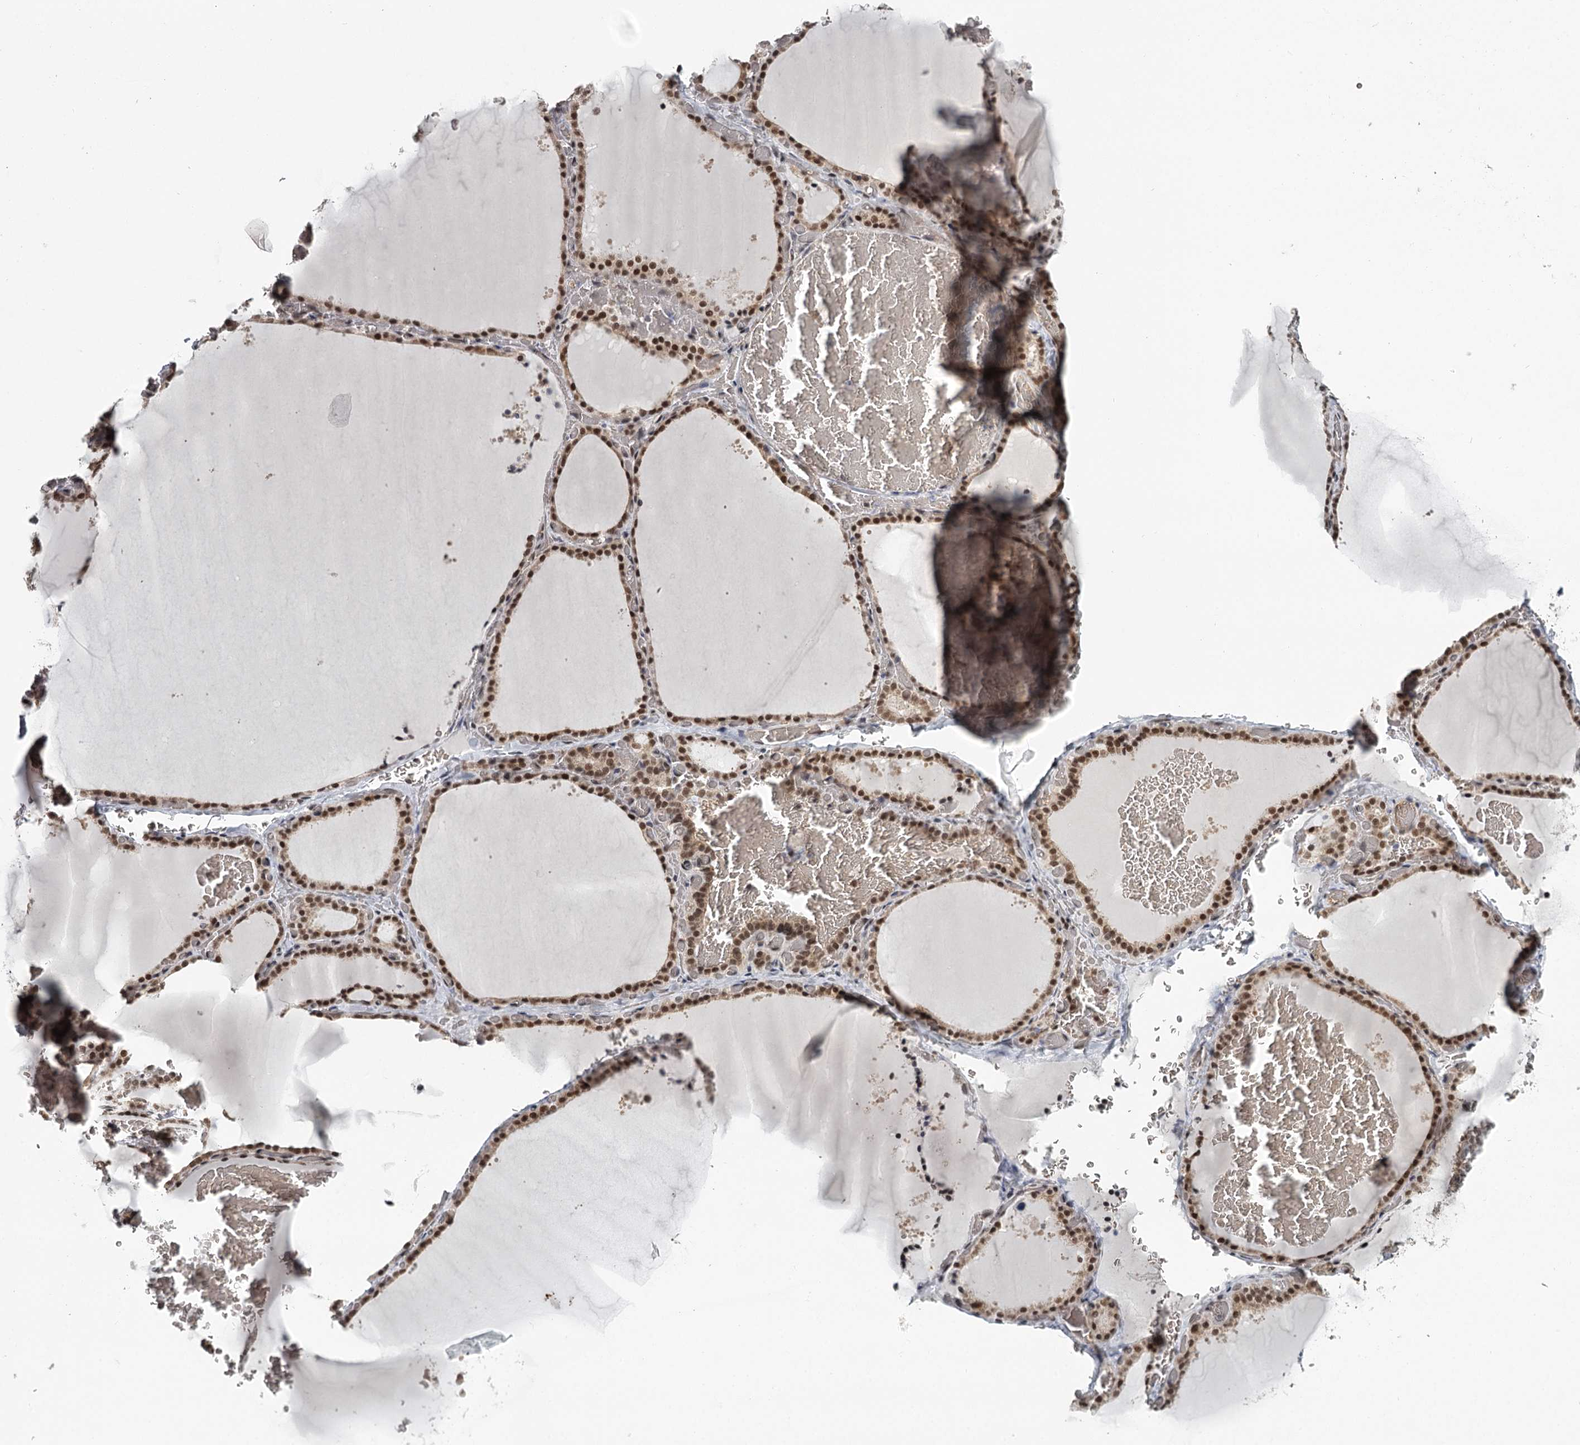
{"staining": {"intensity": "moderate", "quantity": ">75%", "location": "nuclear"}, "tissue": "thyroid gland", "cell_type": "Glandular cells", "image_type": "normal", "snomed": [{"axis": "morphology", "description": "Normal tissue, NOS"}, {"axis": "topography", "description": "Thyroid gland"}], "caption": "Moderate nuclear protein expression is appreciated in approximately >75% of glandular cells in thyroid gland. (DAB = brown stain, brightfield microscopy at high magnification).", "gene": "FAM13C", "patient": {"sex": "female", "age": 39}}